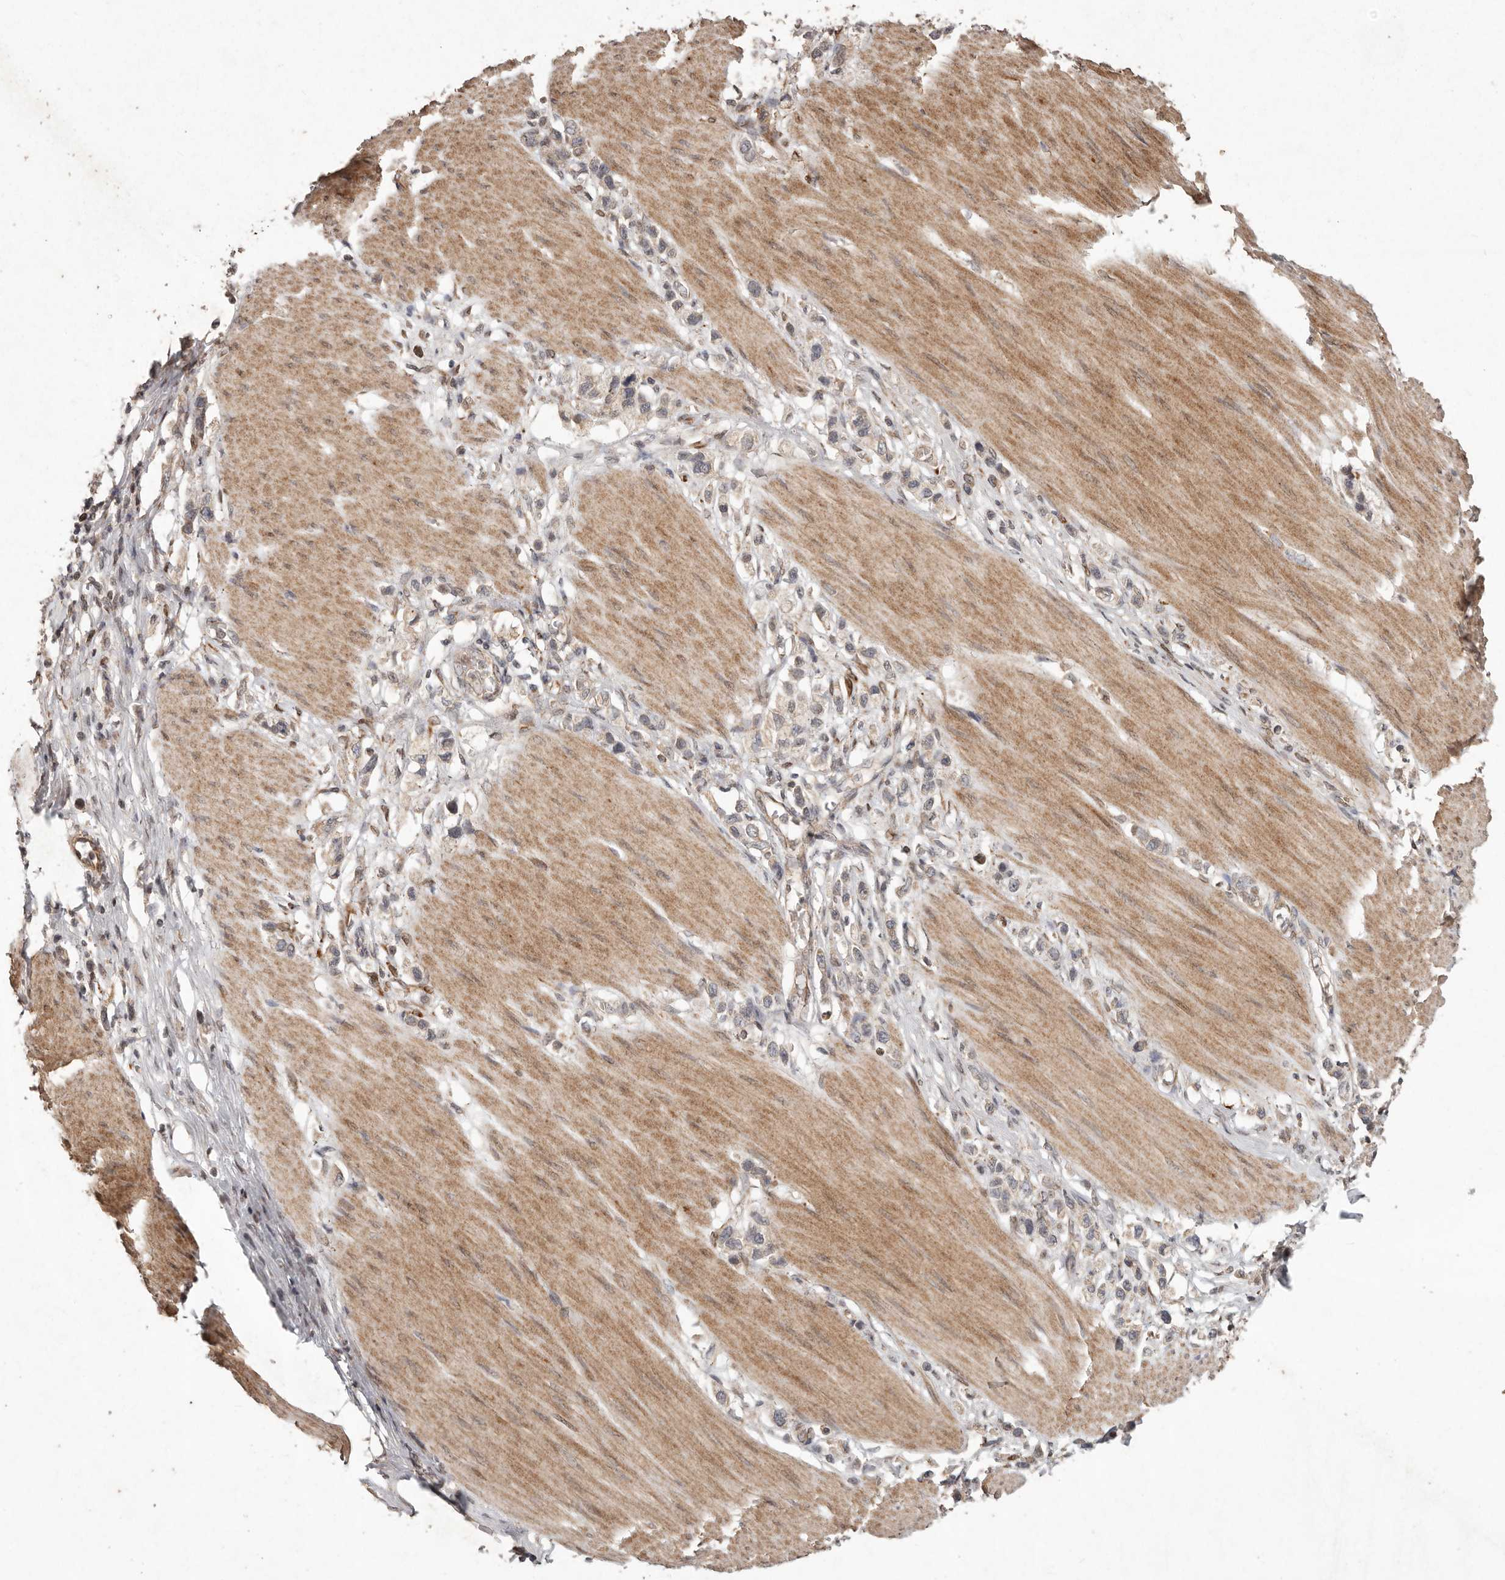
{"staining": {"intensity": "weak", "quantity": "<25%", "location": "cytoplasmic/membranous"}, "tissue": "stomach cancer", "cell_type": "Tumor cells", "image_type": "cancer", "snomed": [{"axis": "morphology", "description": "Adenocarcinoma, NOS"}, {"axis": "topography", "description": "Stomach"}], "caption": "Image shows no protein positivity in tumor cells of stomach adenocarcinoma tissue. (Brightfield microscopy of DAB (3,3'-diaminobenzidine) immunohistochemistry (IHC) at high magnification).", "gene": "PLOD2", "patient": {"sex": "female", "age": 65}}